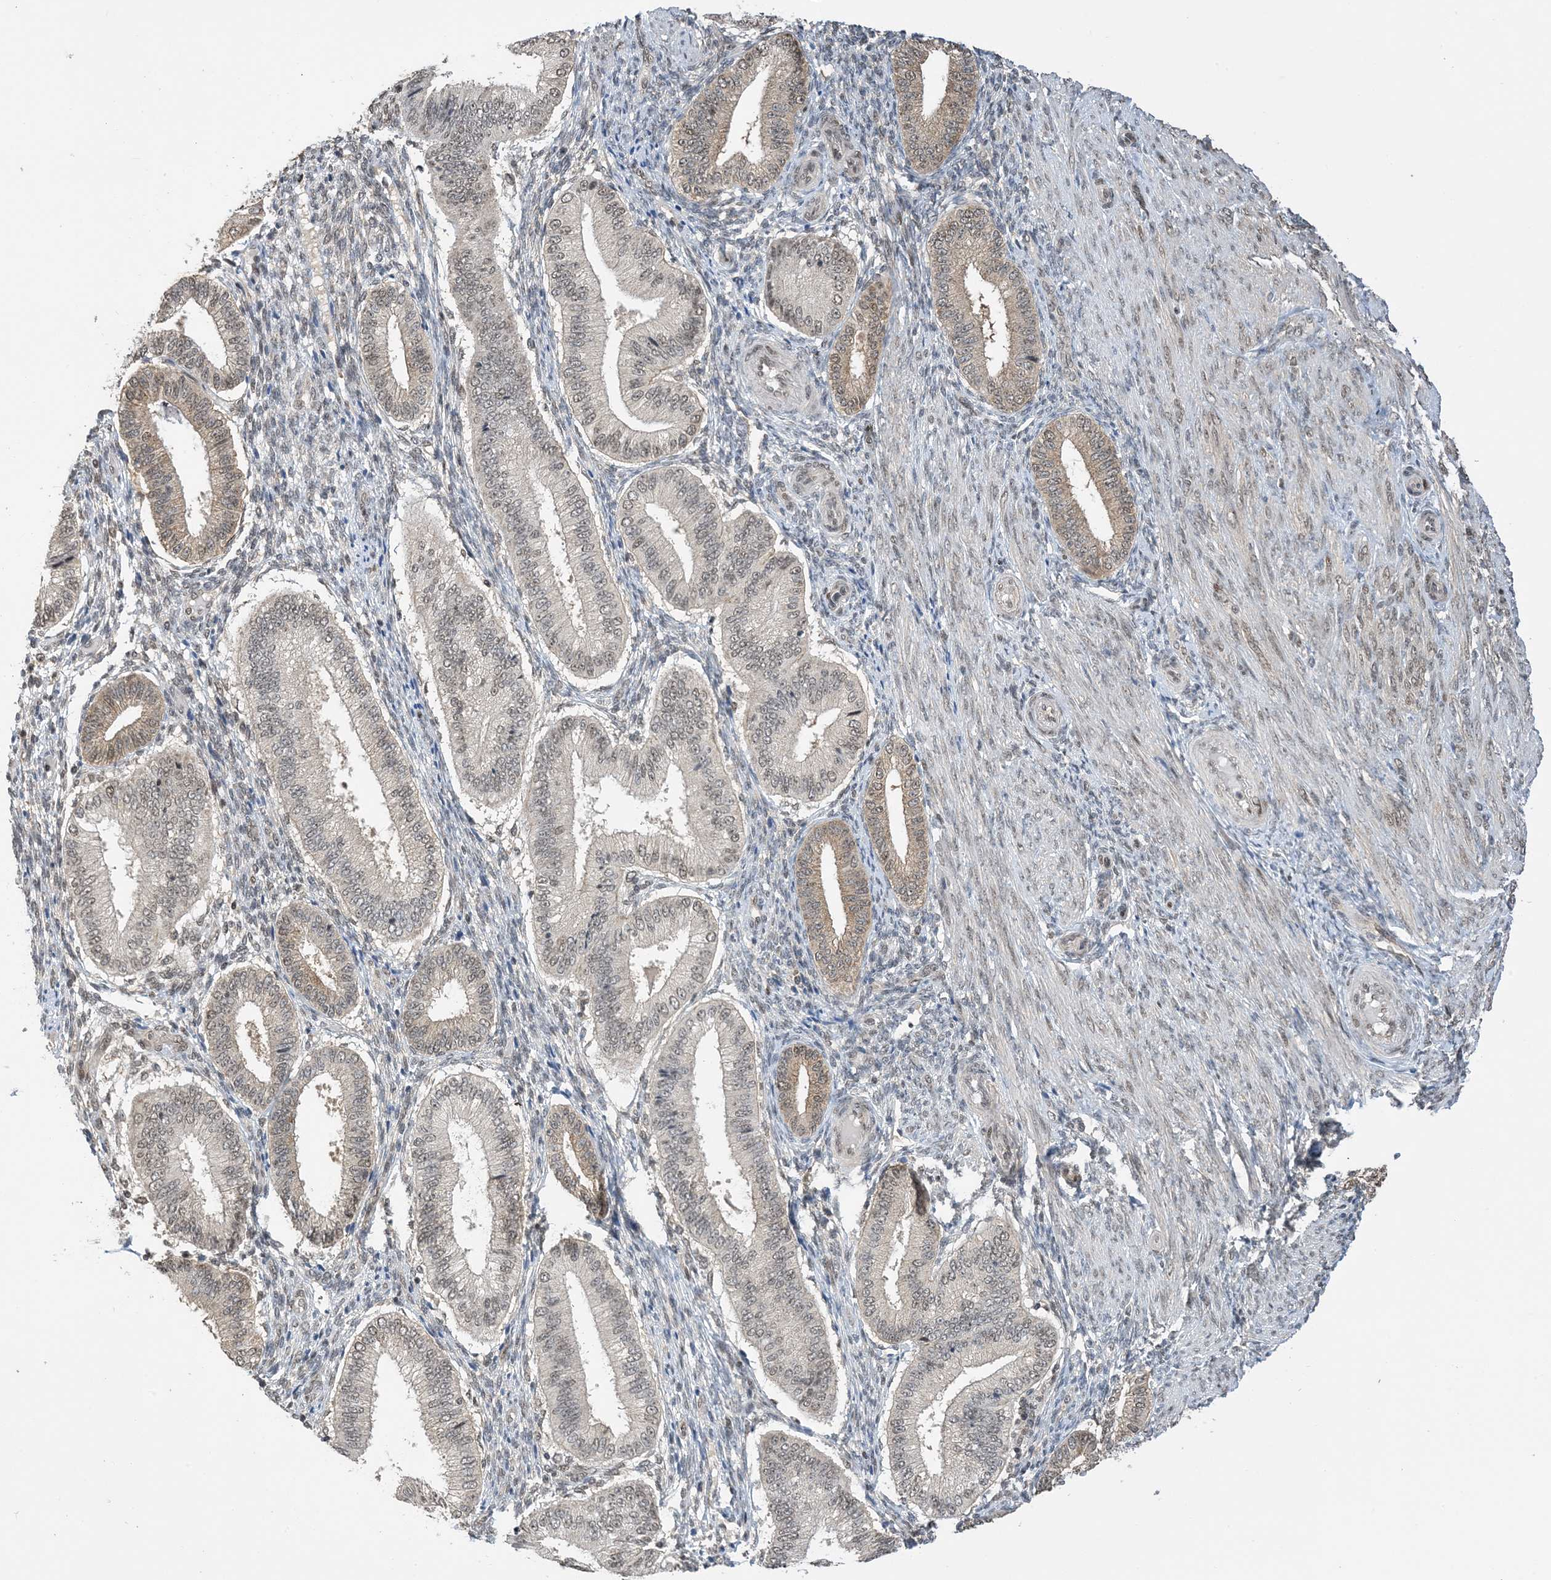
{"staining": {"intensity": "negative", "quantity": "none", "location": "none"}, "tissue": "endometrium", "cell_type": "Cells in endometrial stroma", "image_type": "normal", "snomed": [{"axis": "morphology", "description": "Normal tissue, NOS"}, {"axis": "topography", "description": "Endometrium"}], "caption": "DAB immunohistochemical staining of benign human endometrium reveals no significant expression in cells in endometrial stroma.", "gene": "ACYP2", "patient": {"sex": "female", "age": 39}}